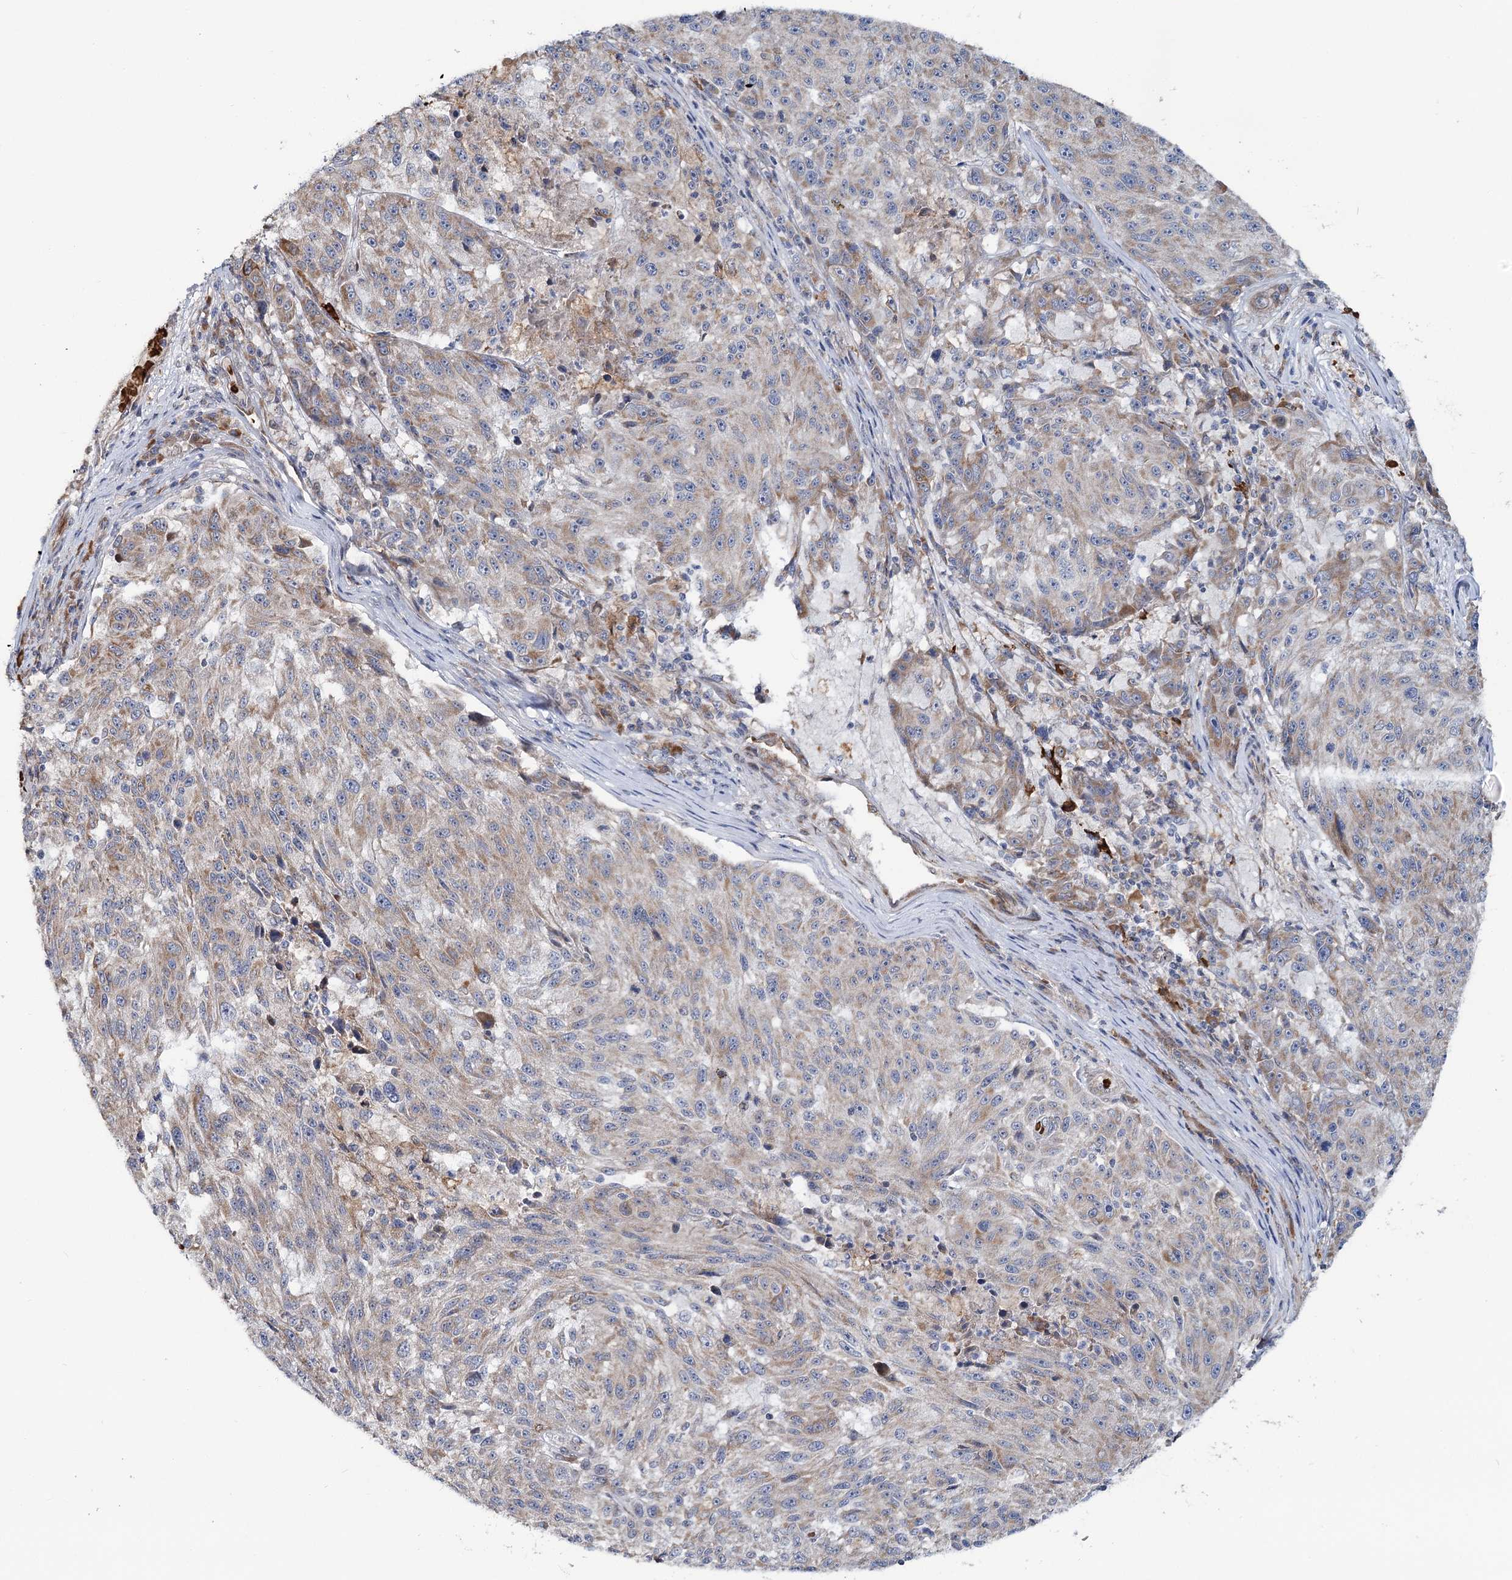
{"staining": {"intensity": "weak", "quantity": ">75%", "location": "cytoplasmic/membranous"}, "tissue": "melanoma", "cell_type": "Tumor cells", "image_type": "cancer", "snomed": [{"axis": "morphology", "description": "Malignant melanoma, NOS"}, {"axis": "topography", "description": "Skin"}], "caption": "Immunohistochemical staining of malignant melanoma exhibits weak cytoplasmic/membranous protein staining in about >75% of tumor cells.", "gene": "CIB4", "patient": {"sex": "male", "age": 53}}